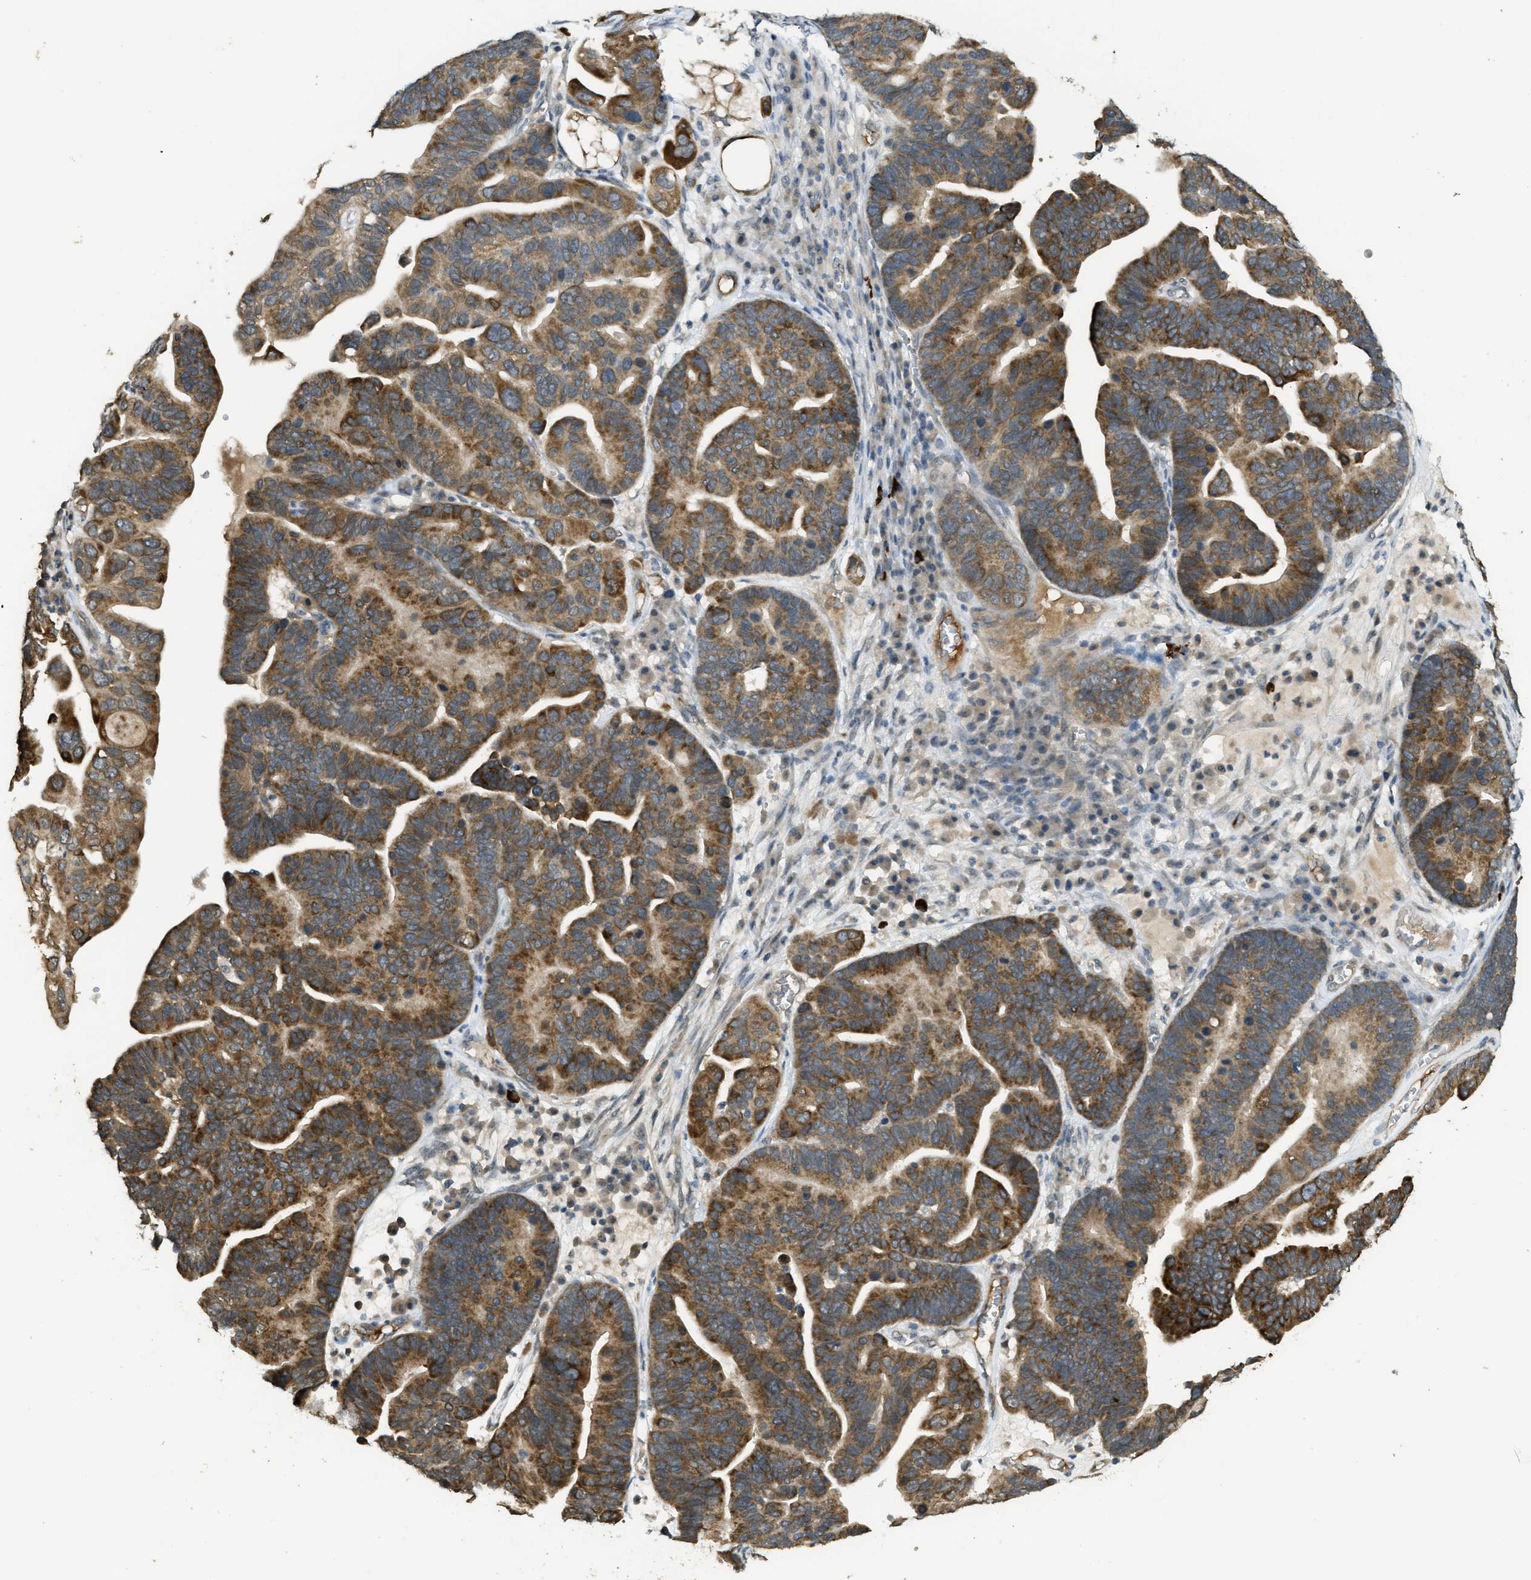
{"staining": {"intensity": "moderate", "quantity": ">75%", "location": "cytoplasmic/membranous"}, "tissue": "ovarian cancer", "cell_type": "Tumor cells", "image_type": "cancer", "snomed": [{"axis": "morphology", "description": "Cystadenocarcinoma, serous, NOS"}, {"axis": "topography", "description": "Ovary"}], "caption": "Approximately >75% of tumor cells in serous cystadenocarcinoma (ovarian) display moderate cytoplasmic/membranous protein positivity as visualized by brown immunohistochemical staining.", "gene": "IGF2BP2", "patient": {"sex": "female", "age": 56}}